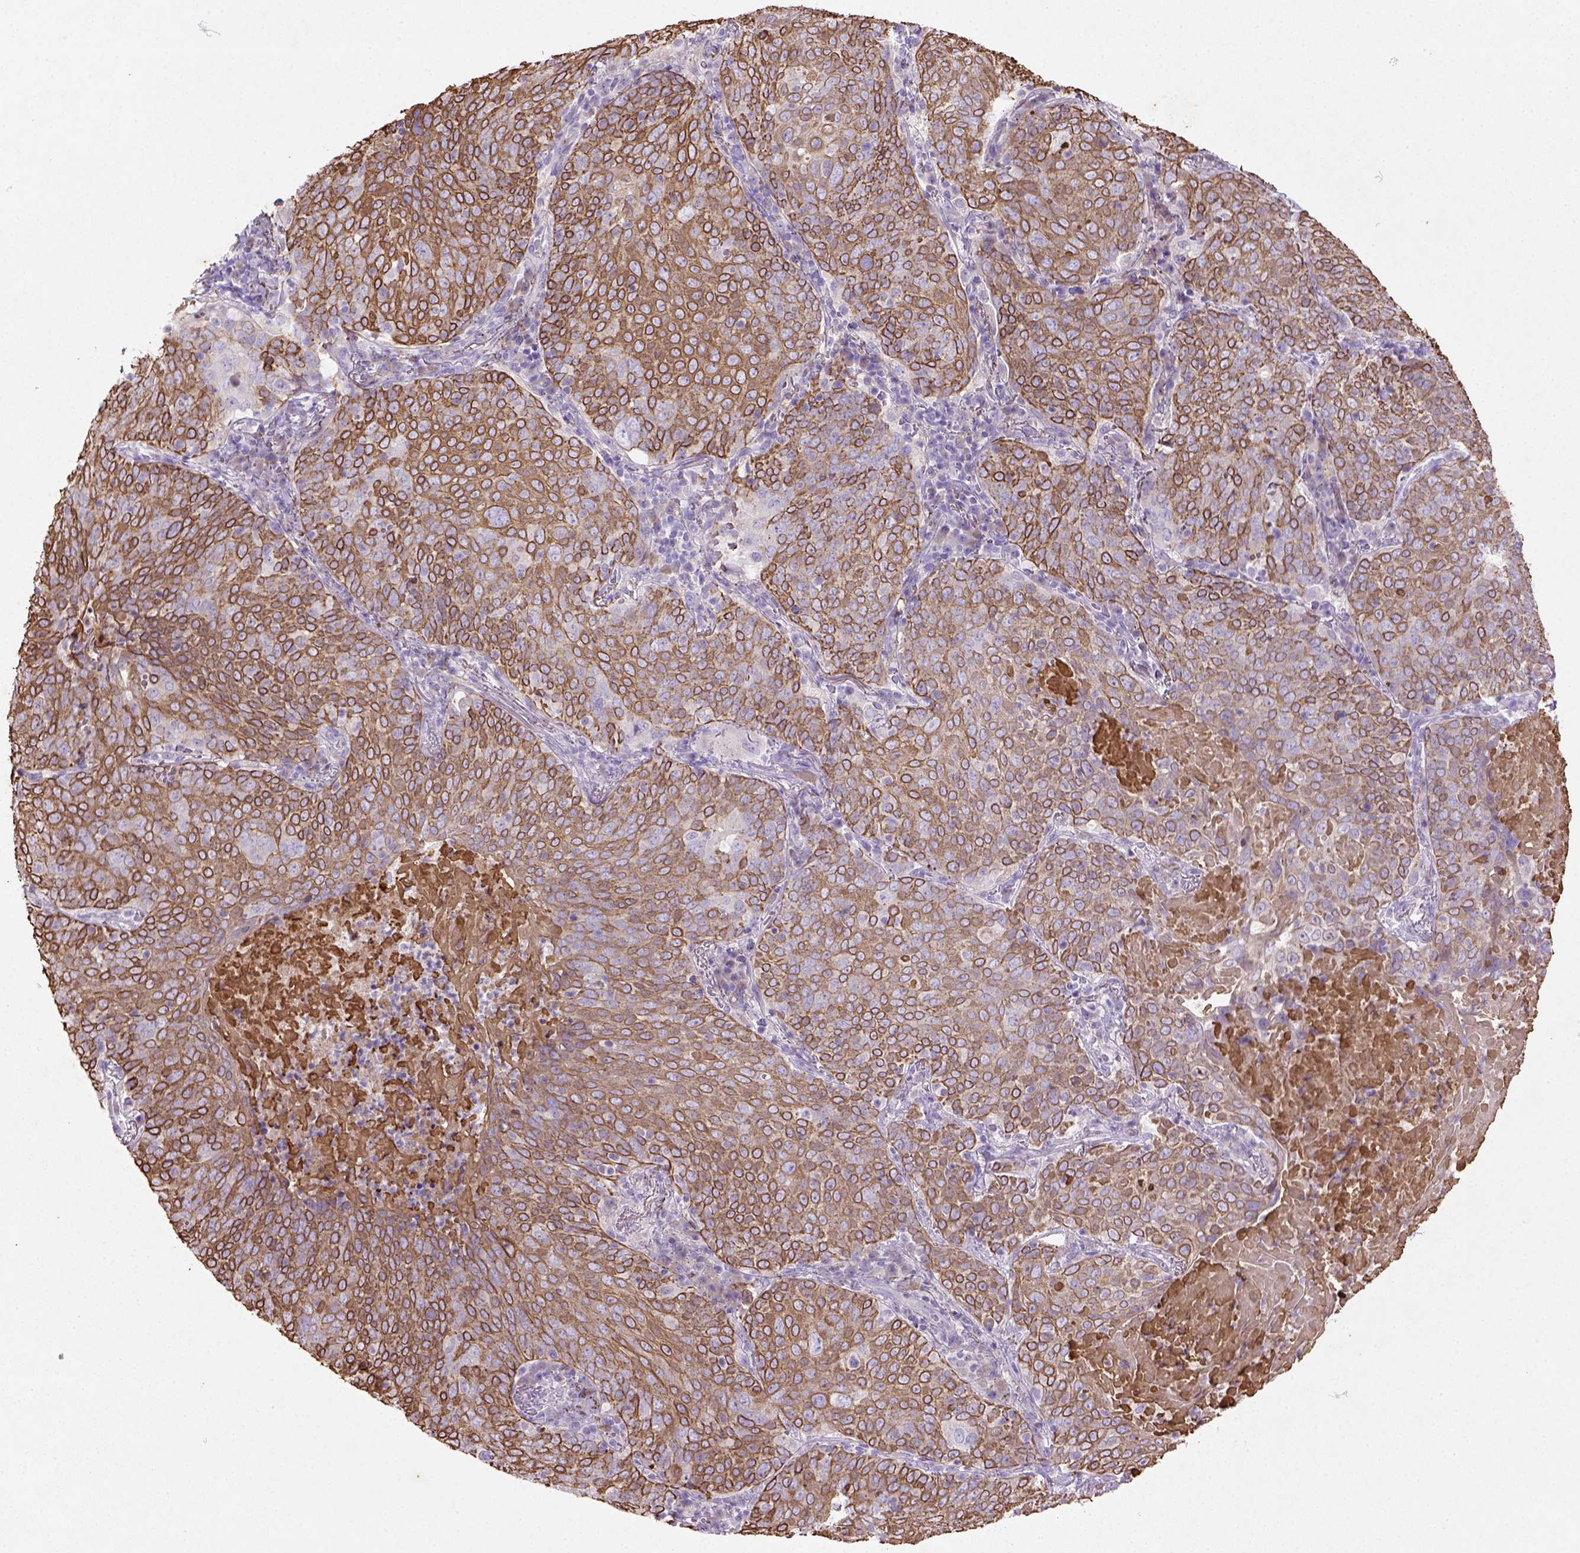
{"staining": {"intensity": "moderate", "quantity": ">75%", "location": "cytoplasmic/membranous"}, "tissue": "lung cancer", "cell_type": "Tumor cells", "image_type": "cancer", "snomed": [{"axis": "morphology", "description": "Squamous cell carcinoma, NOS"}, {"axis": "topography", "description": "Lung"}], "caption": "Lung cancer tissue reveals moderate cytoplasmic/membranous positivity in approximately >75% of tumor cells", "gene": "NUDT2", "patient": {"sex": "male", "age": 82}}